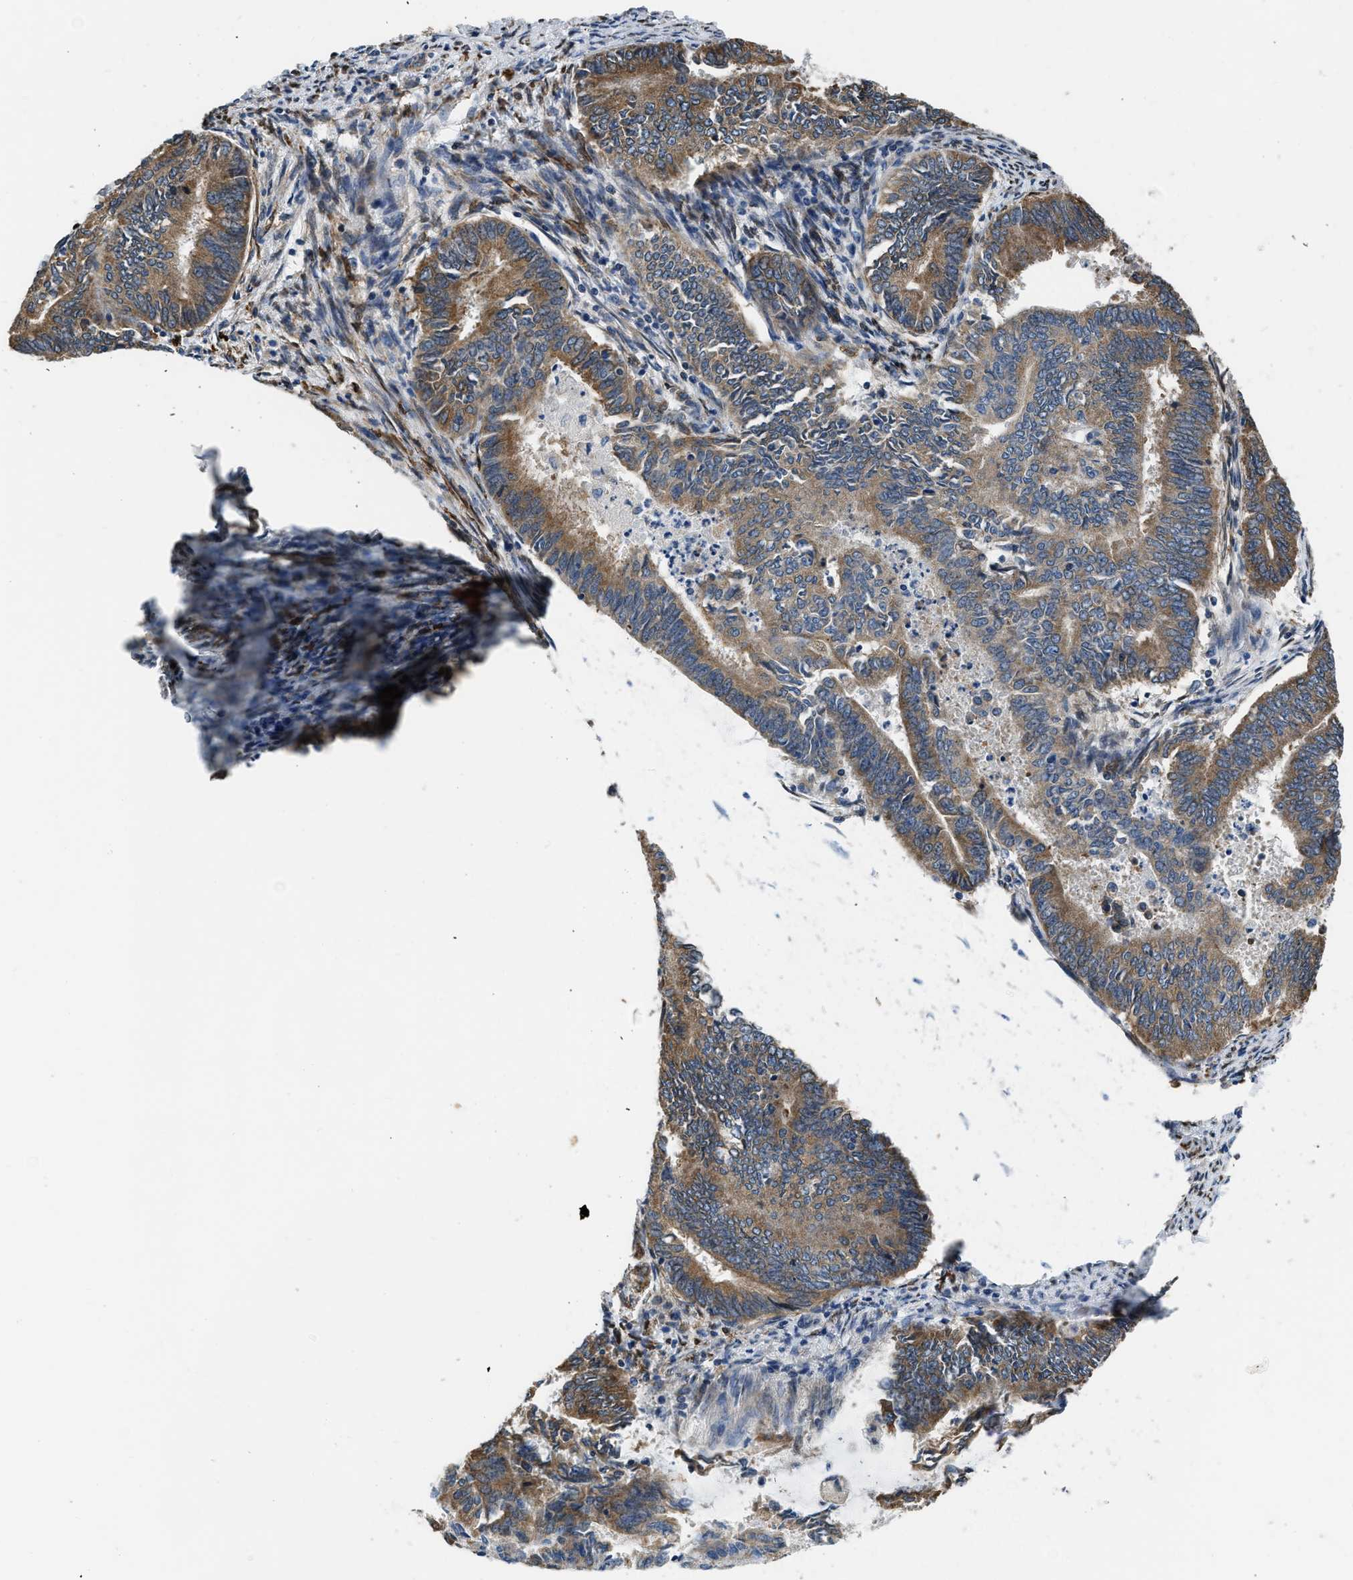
{"staining": {"intensity": "moderate", "quantity": ">75%", "location": "cytoplasmic/membranous"}, "tissue": "endometrial cancer", "cell_type": "Tumor cells", "image_type": "cancer", "snomed": [{"axis": "morphology", "description": "Adenocarcinoma, NOS"}, {"axis": "topography", "description": "Endometrium"}], "caption": "Protein staining exhibits moderate cytoplasmic/membranous positivity in about >75% of tumor cells in adenocarcinoma (endometrial).", "gene": "ARL6IP5", "patient": {"sex": "female", "age": 86}}